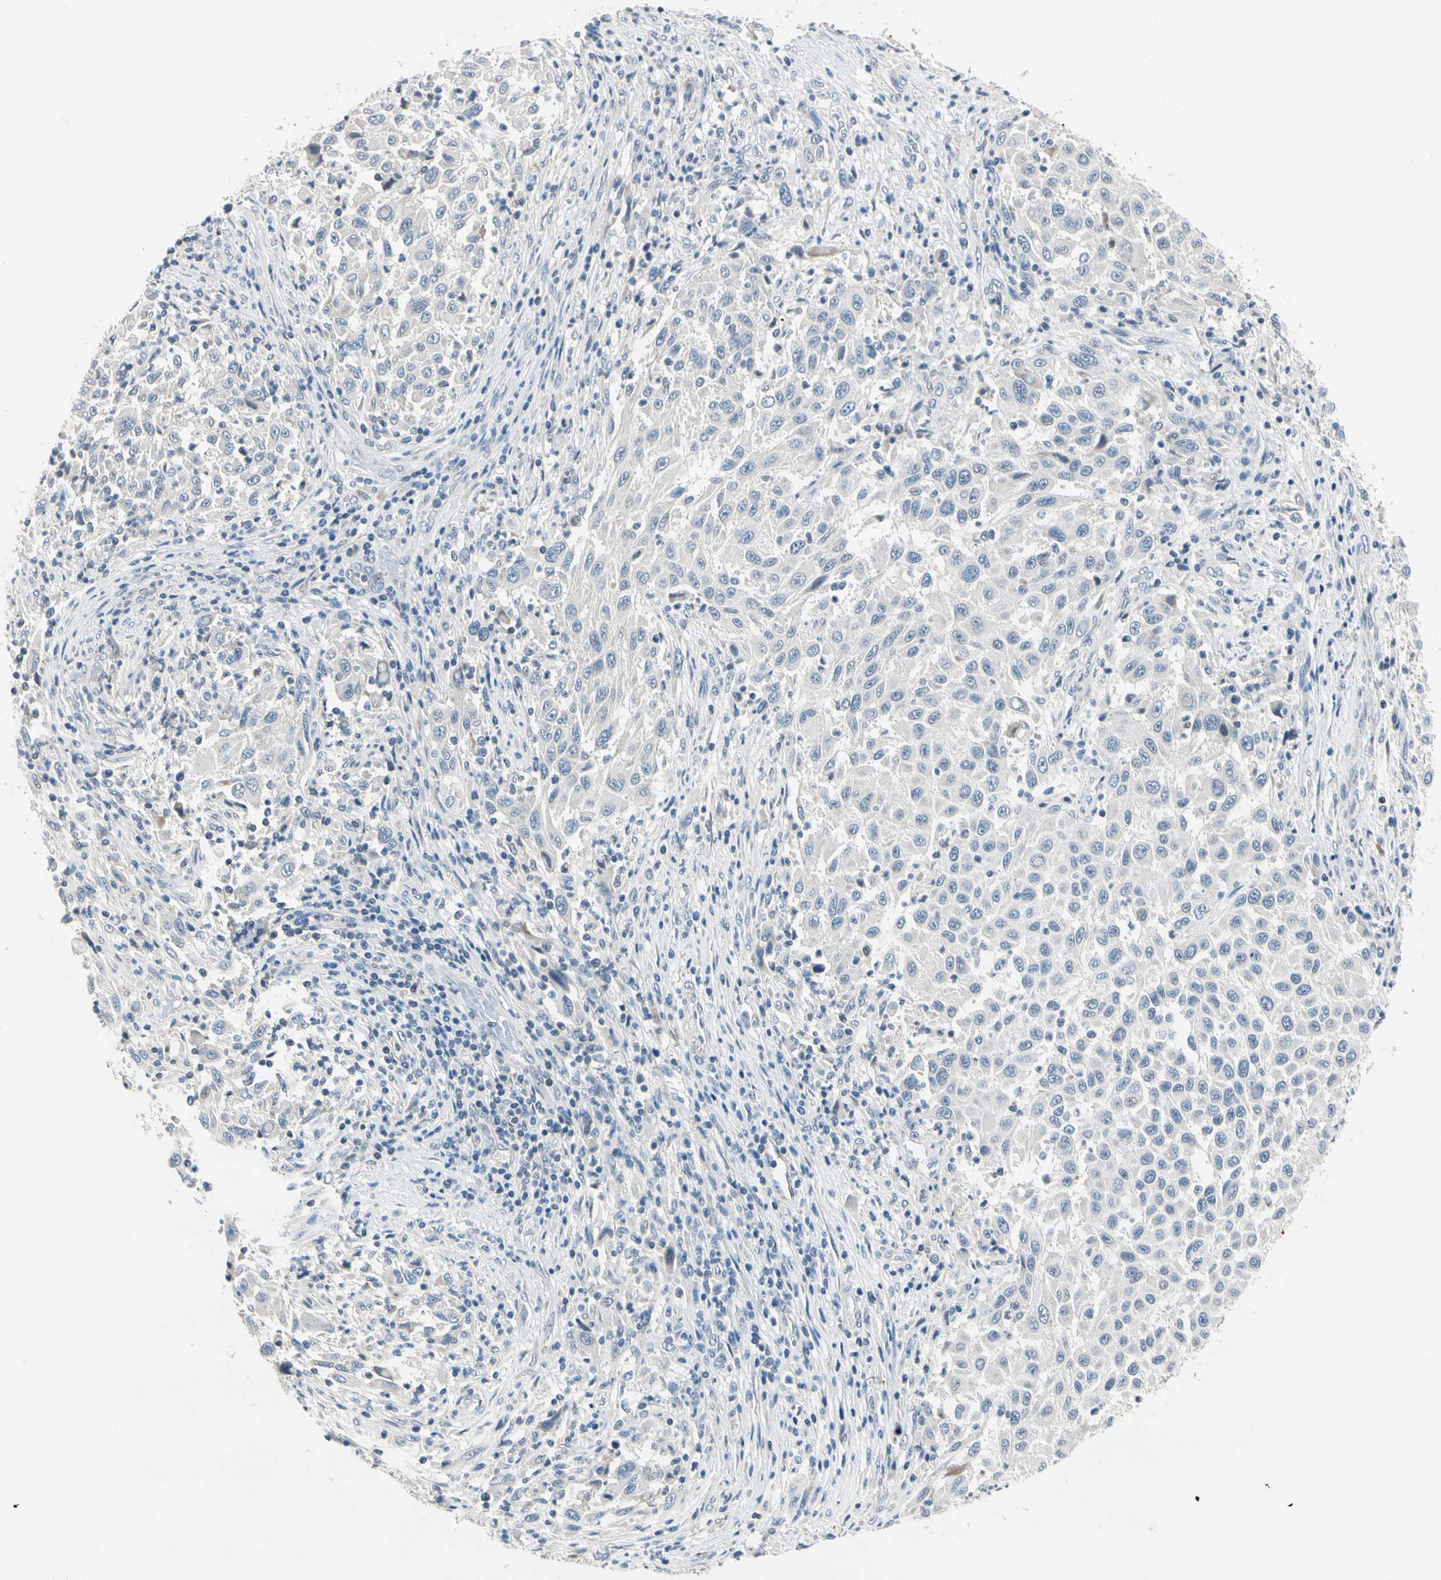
{"staining": {"intensity": "negative", "quantity": "none", "location": "none"}, "tissue": "melanoma", "cell_type": "Tumor cells", "image_type": "cancer", "snomed": [{"axis": "morphology", "description": "Malignant melanoma, Metastatic site"}, {"axis": "topography", "description": "Lymph node"}], "caption": "A photomicrograph of human melanoma is negative for staining in tumor cells. (Stains: DAB immunohistochemistry with hematoxylin counter stain, Microscopy: brightfield microscopy at high magnification).", "gene": "GPR153", "patient": {"sex": "male", "age": 61}}